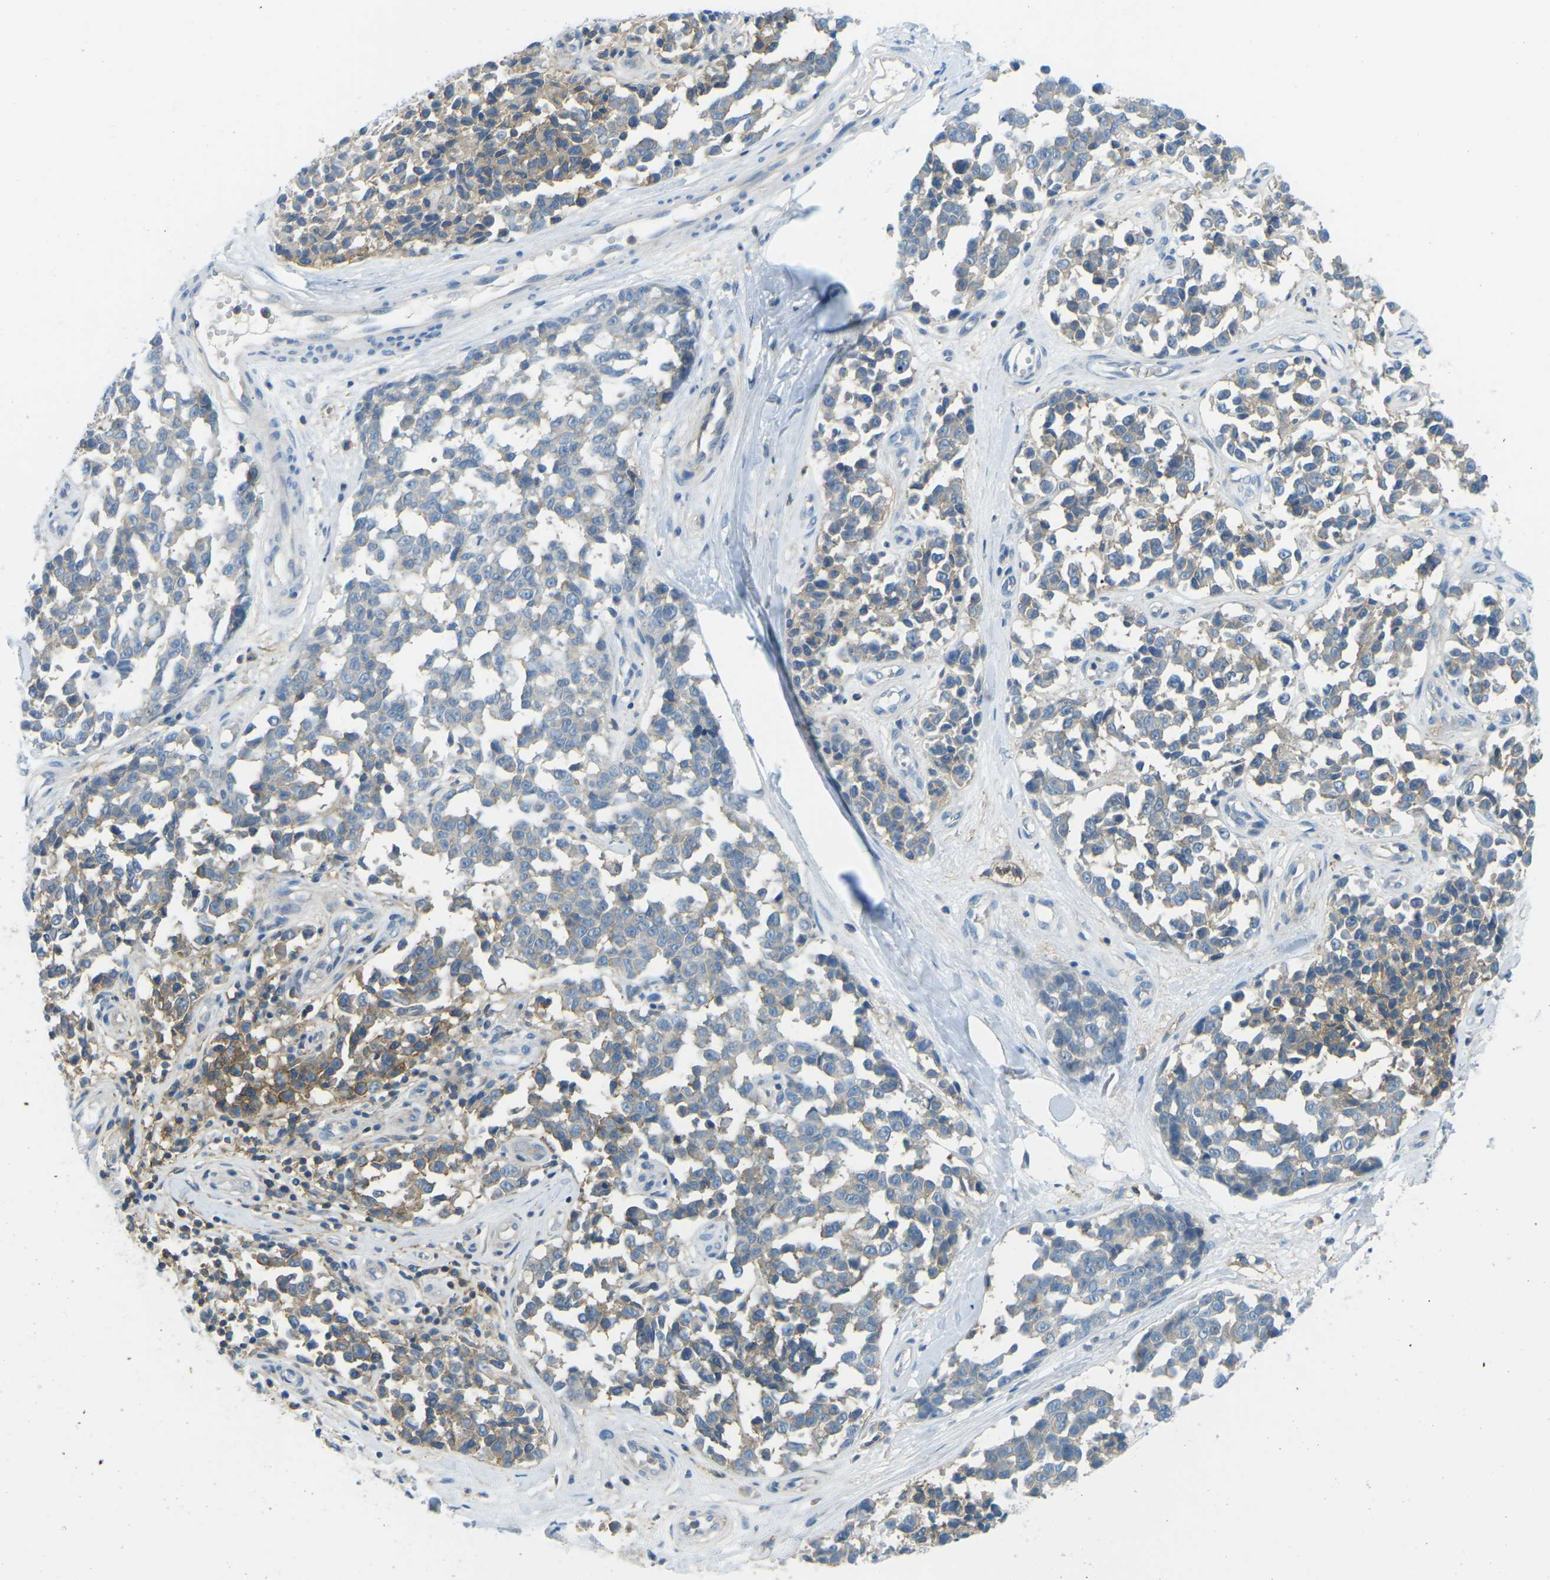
{"staining": {"intensity": "weak", "quantity": "25%-75%", "location": "cytoplasmic/membranous"}, "tissue": "melanoma", "cell_type": "Tumor cells", "image_type": "cancer", "snomed": [{"axis": "morphology", "description": "Malignant melanoma, NOS"}, {"axis": "topography", "description": "Skin"}], "caption": "Immunohistochemistry of human melanoma displays low levels of weak cytoplasmic/membranous staining in about 25%-75% of tumor cells.", "gene": "CD47", "patient": {"sex": "female", "age": 64}}